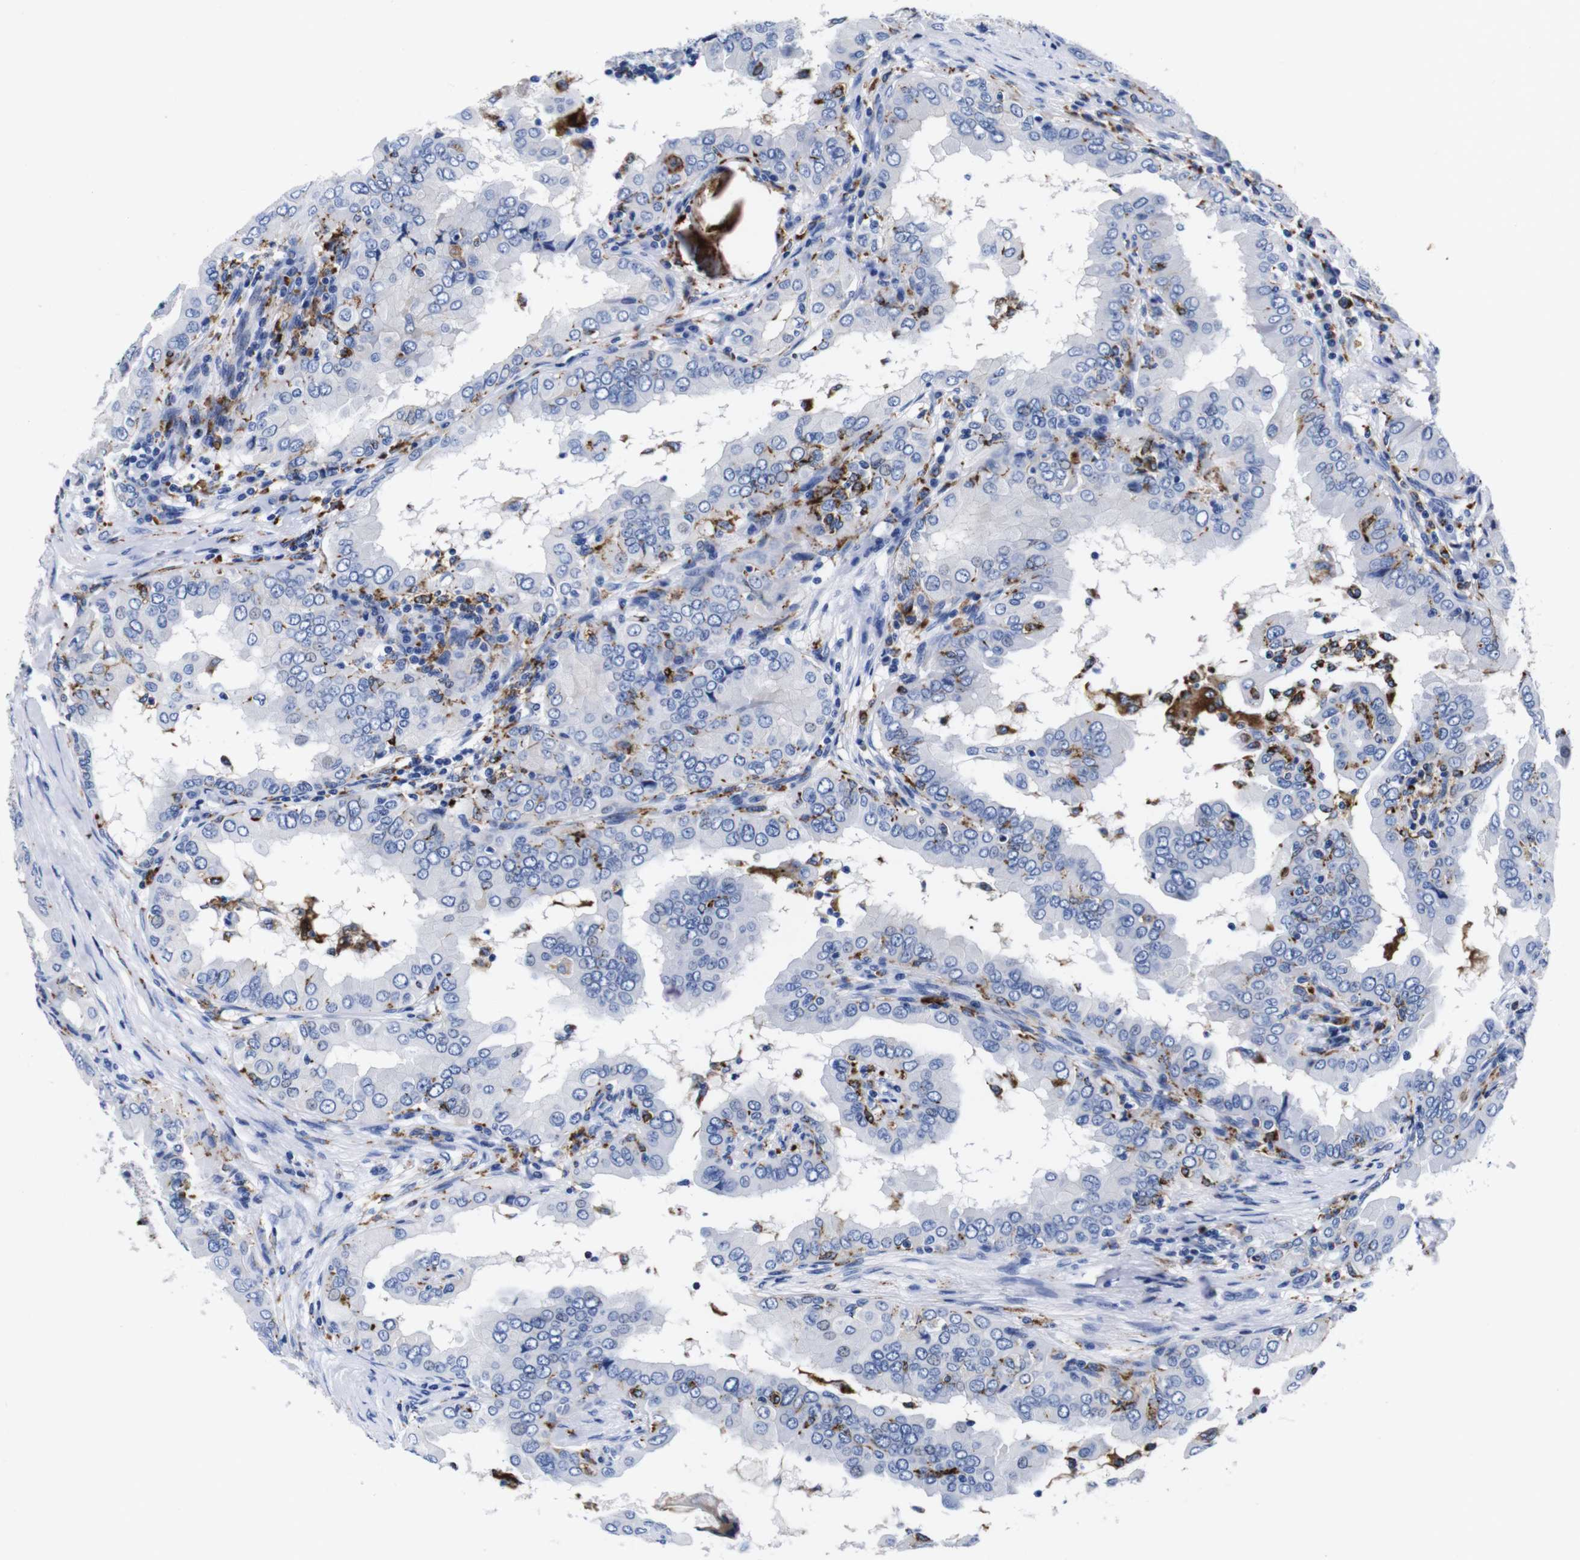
{"staining": {"intensity": "negative", "quantity": "none", "location": "none"}, "tissue": "thyroid cancer", "cell_type": "Tumor cells", "image_type": "cancer", "snomed": [{"axis": "morphology", "description": "Papillary adenocarcinoma, NOS"}, {"axis": "topography", "description": "Thyroid gland"}], "caption": "The micrograph demonstrates no significant expression in tumor cells of thyroid papillary adenocarcinoma.", "gene": "HLA-DMB", "patient": {"sex": "male", "age": 33}}